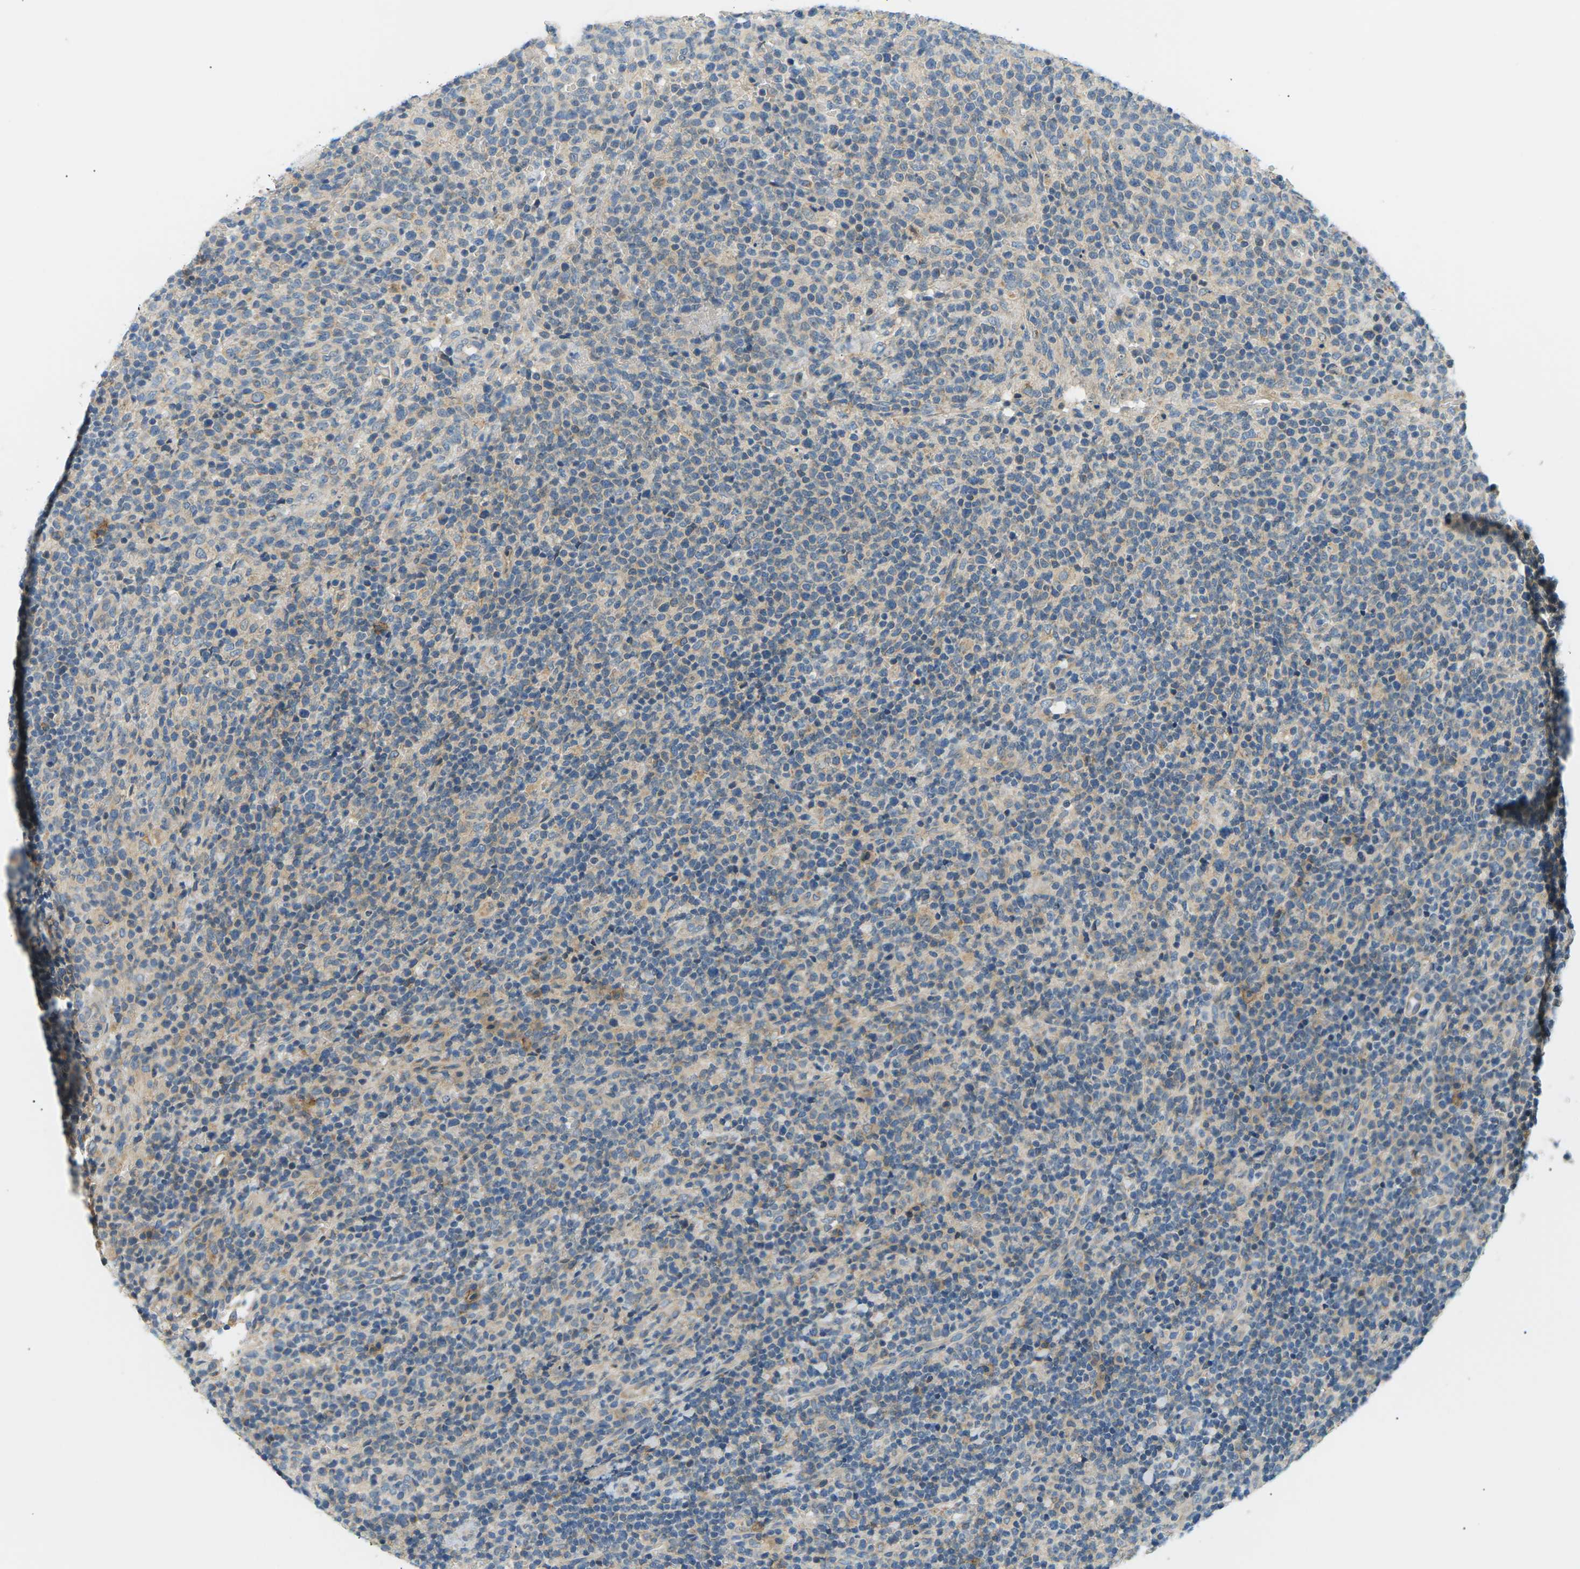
{"staining": {"intensity": "weak", "quantity": "<25%", "location": "cytoplasmic/membranous"}, "tissue": "lymphoma", "cell_type": "Tumor cells", "image_type": "cancer", "snomed": [{"axis": "morphology", "description": "Malignant lymphoma, non-Hodgkin's type, High grade"}, {"axis": "topography", "description": "Lymph node"}], "caption": "Lymphoma was stained to show a protein in brown. There is no significant positivity in tumor cells.", "gene": "TBC1D8", "patient": {"sex": "male", "age": 61}}